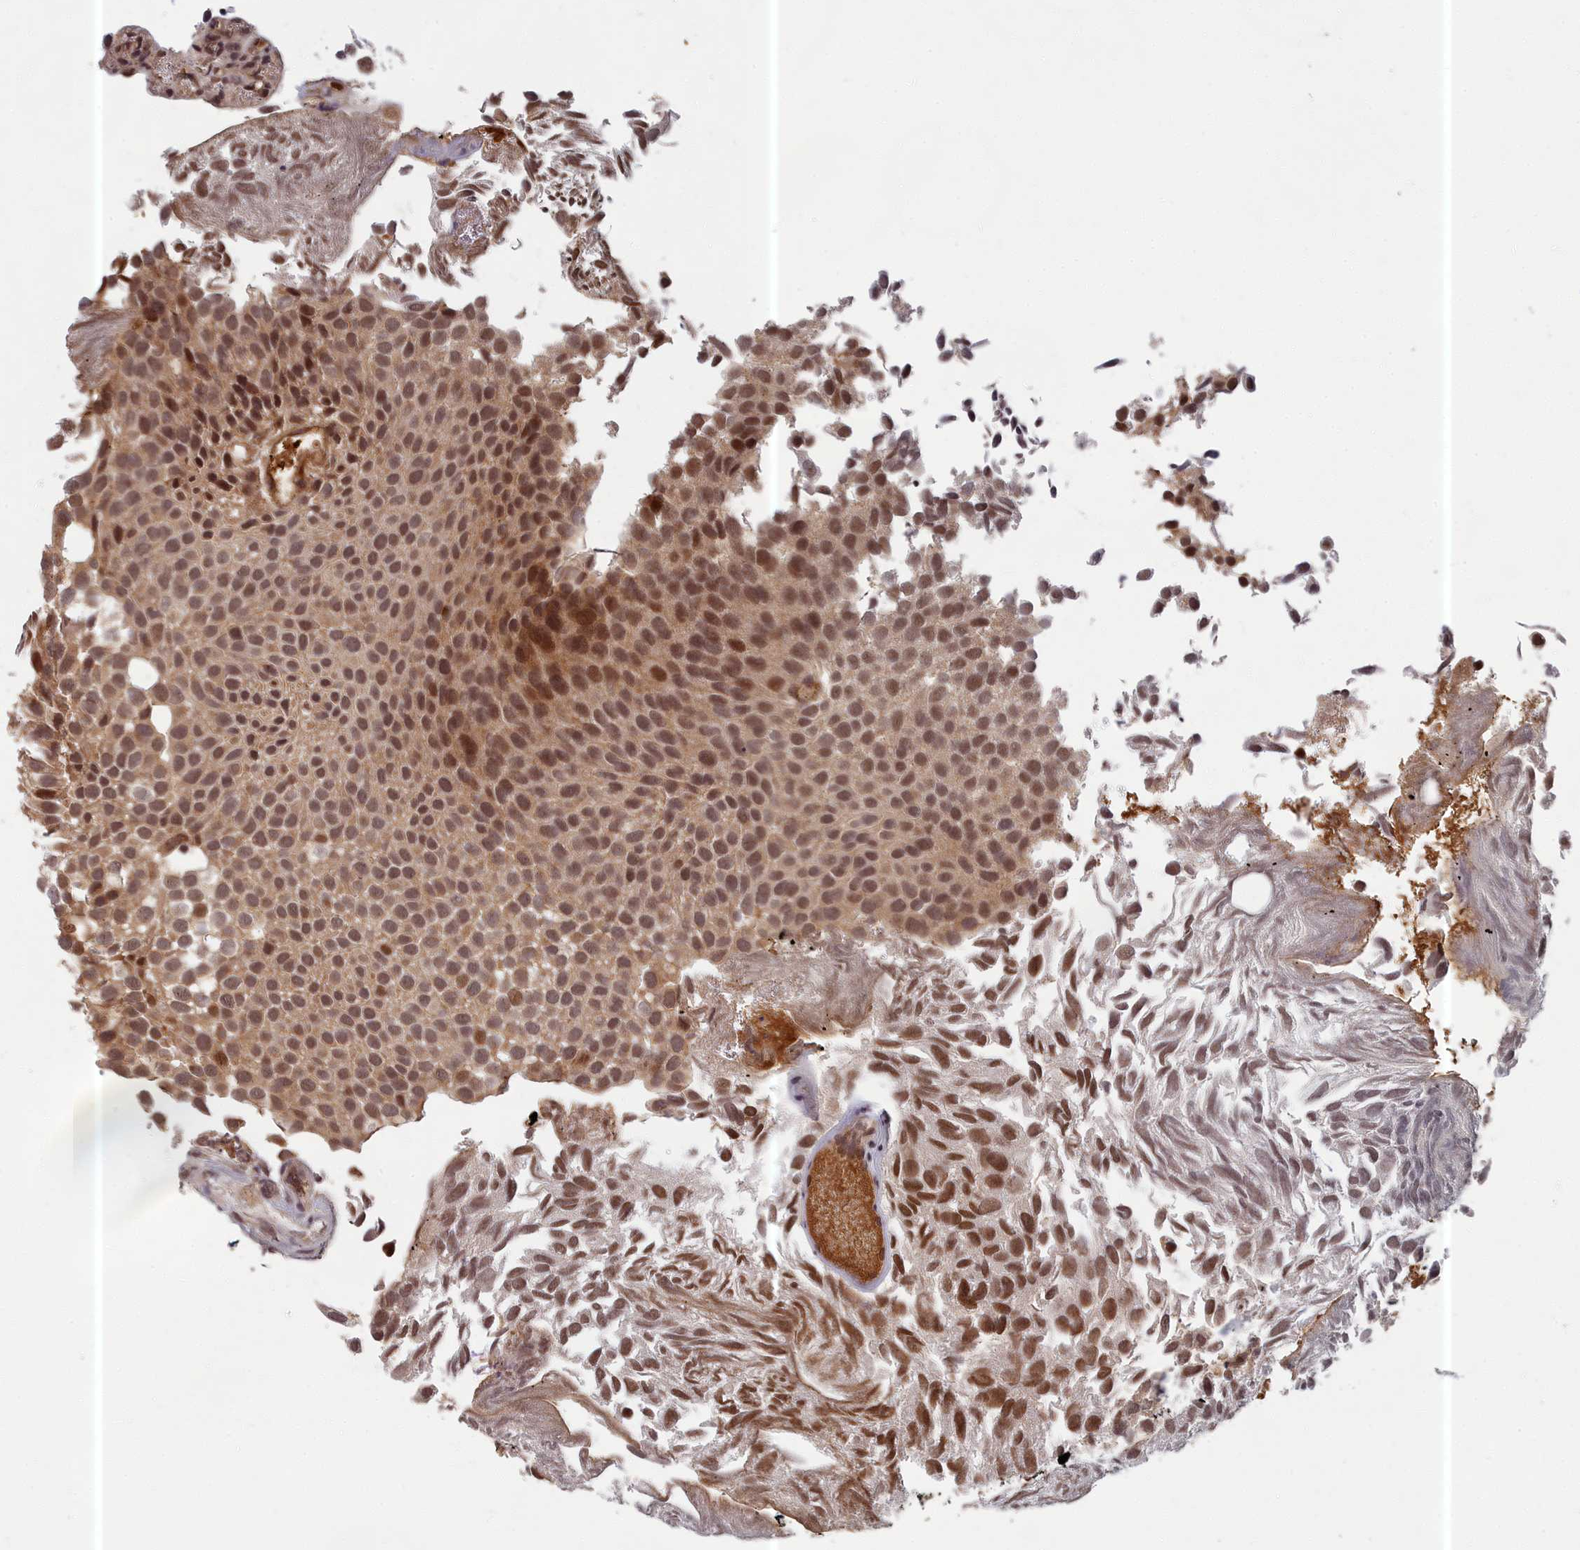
{"staining": {"intensity": "weak", "quantity": ">75%", "location": "nuclear"}, "tissue": "urothelial cancer", "cell_type": "Tumor cells", "image_type": "cancer", "snomed": [{"axis": "morphology", "description": "Urothelial carcinoma, Low grade"}, {"axis": "topography", "description": "Urinary bladder"}], "caption": "Immunohistochemistry (DAB) staining of human low-grade urothelial carcinoma displays weak nuclear protein positivity in approximately >75% of tumor cells. (IHC, brightfield microscopy, high magnification).", "gene": "EARS2", "patient": {"sex": "male", "age": 89}}